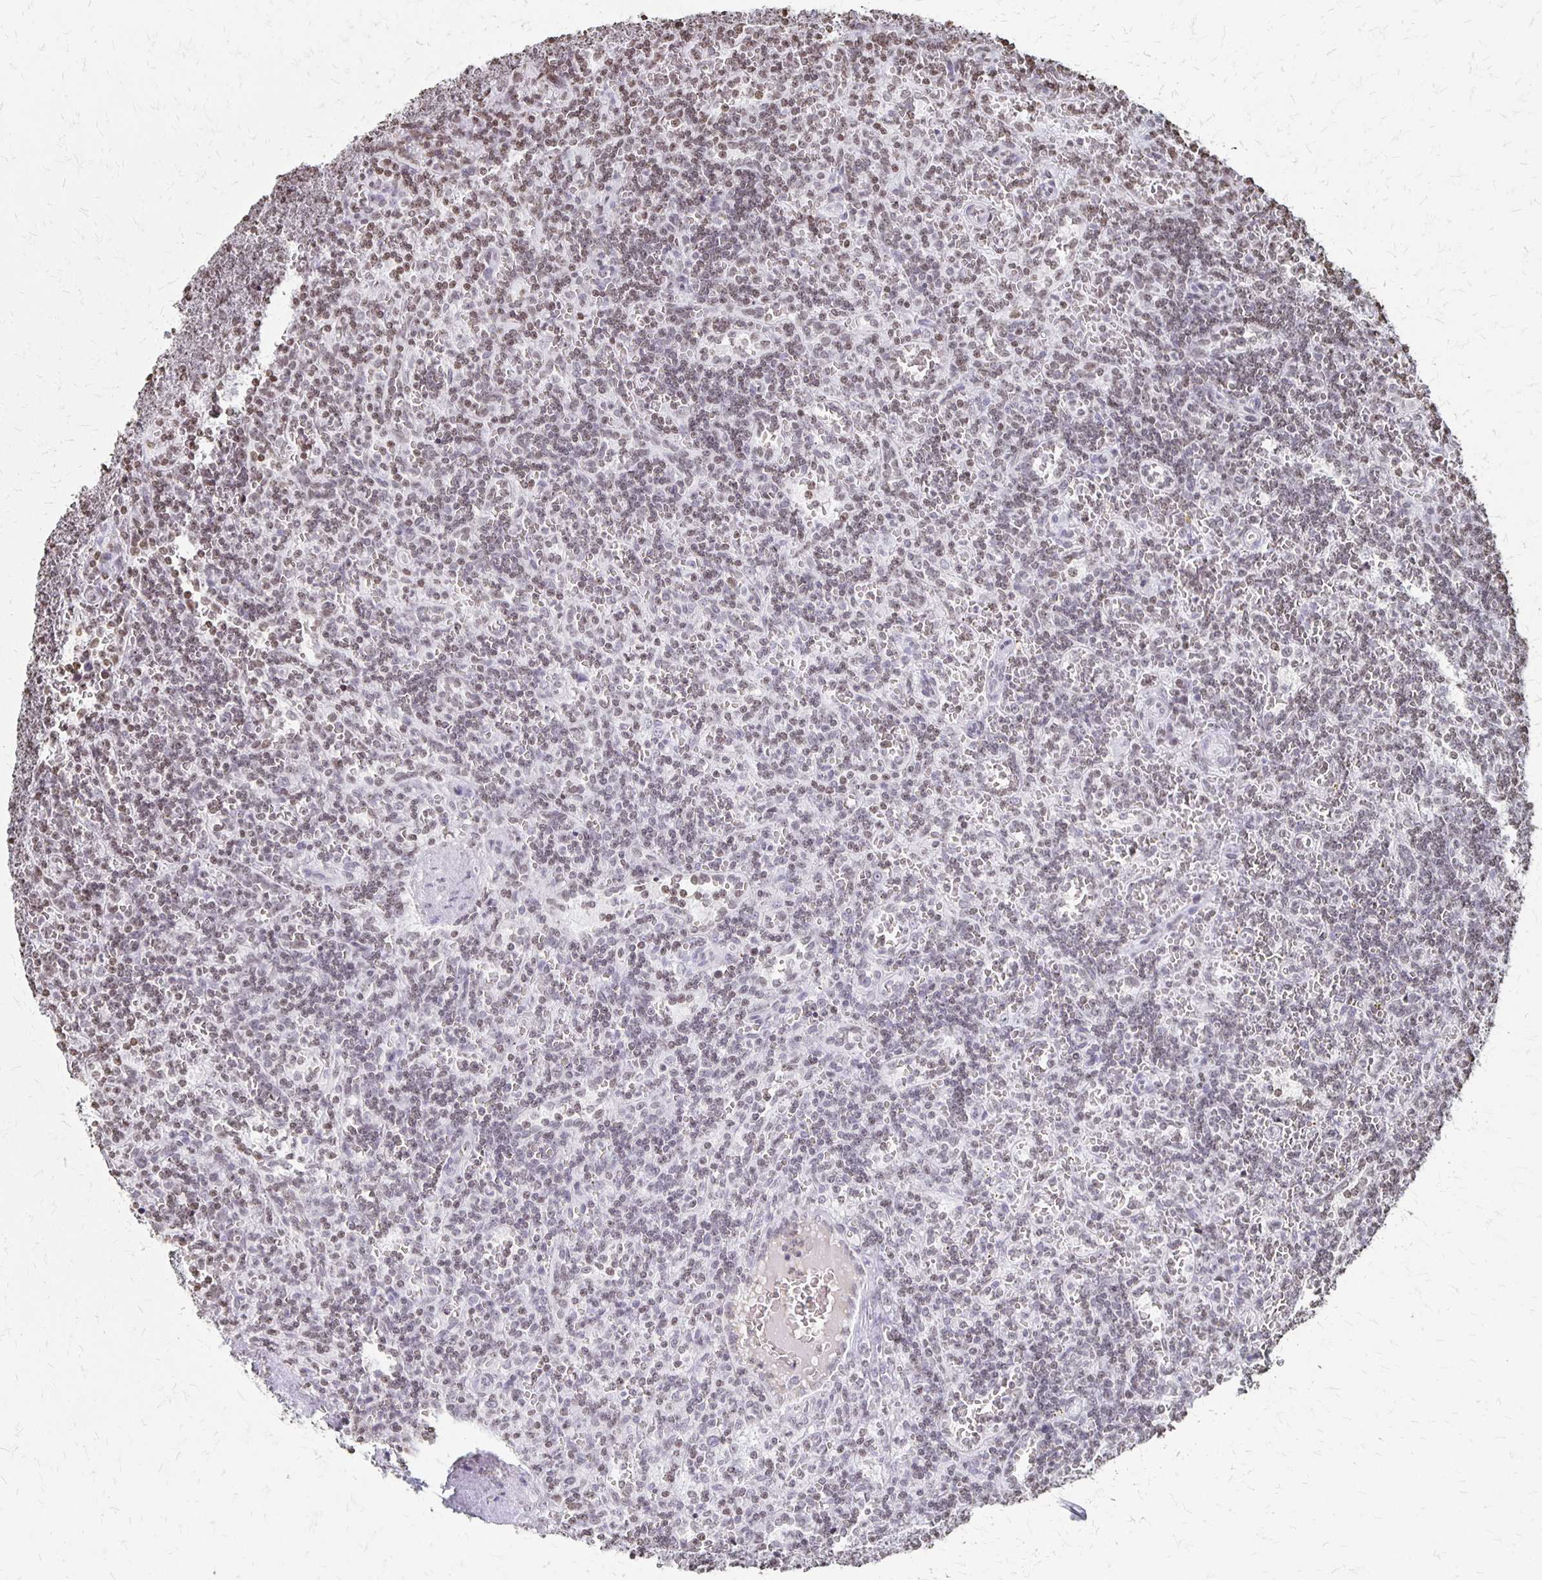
{"staining": {"intensity": "weak", "quantity": ">75%", "location": "nuclear"}, "tissue": "lymphoma", "cell_type": "Tumor cells", "image_type": "cancer", "snomed": [{"axis": "morphology", "description": "Malignant lymphoma, non-Hodgkin's type, Low grade"}, {"axis": "topography", "description": "Spleen"}], "caption": "The histopathology image reveals a brown stain indicating the presence of a protein in the nuclear of tumor cells in lymphoma. (DAB = brown stain, brightfield microscopy at high magnification).", "gene": "ZNF280C", "patient": {"sex": "male", "age": 73}}